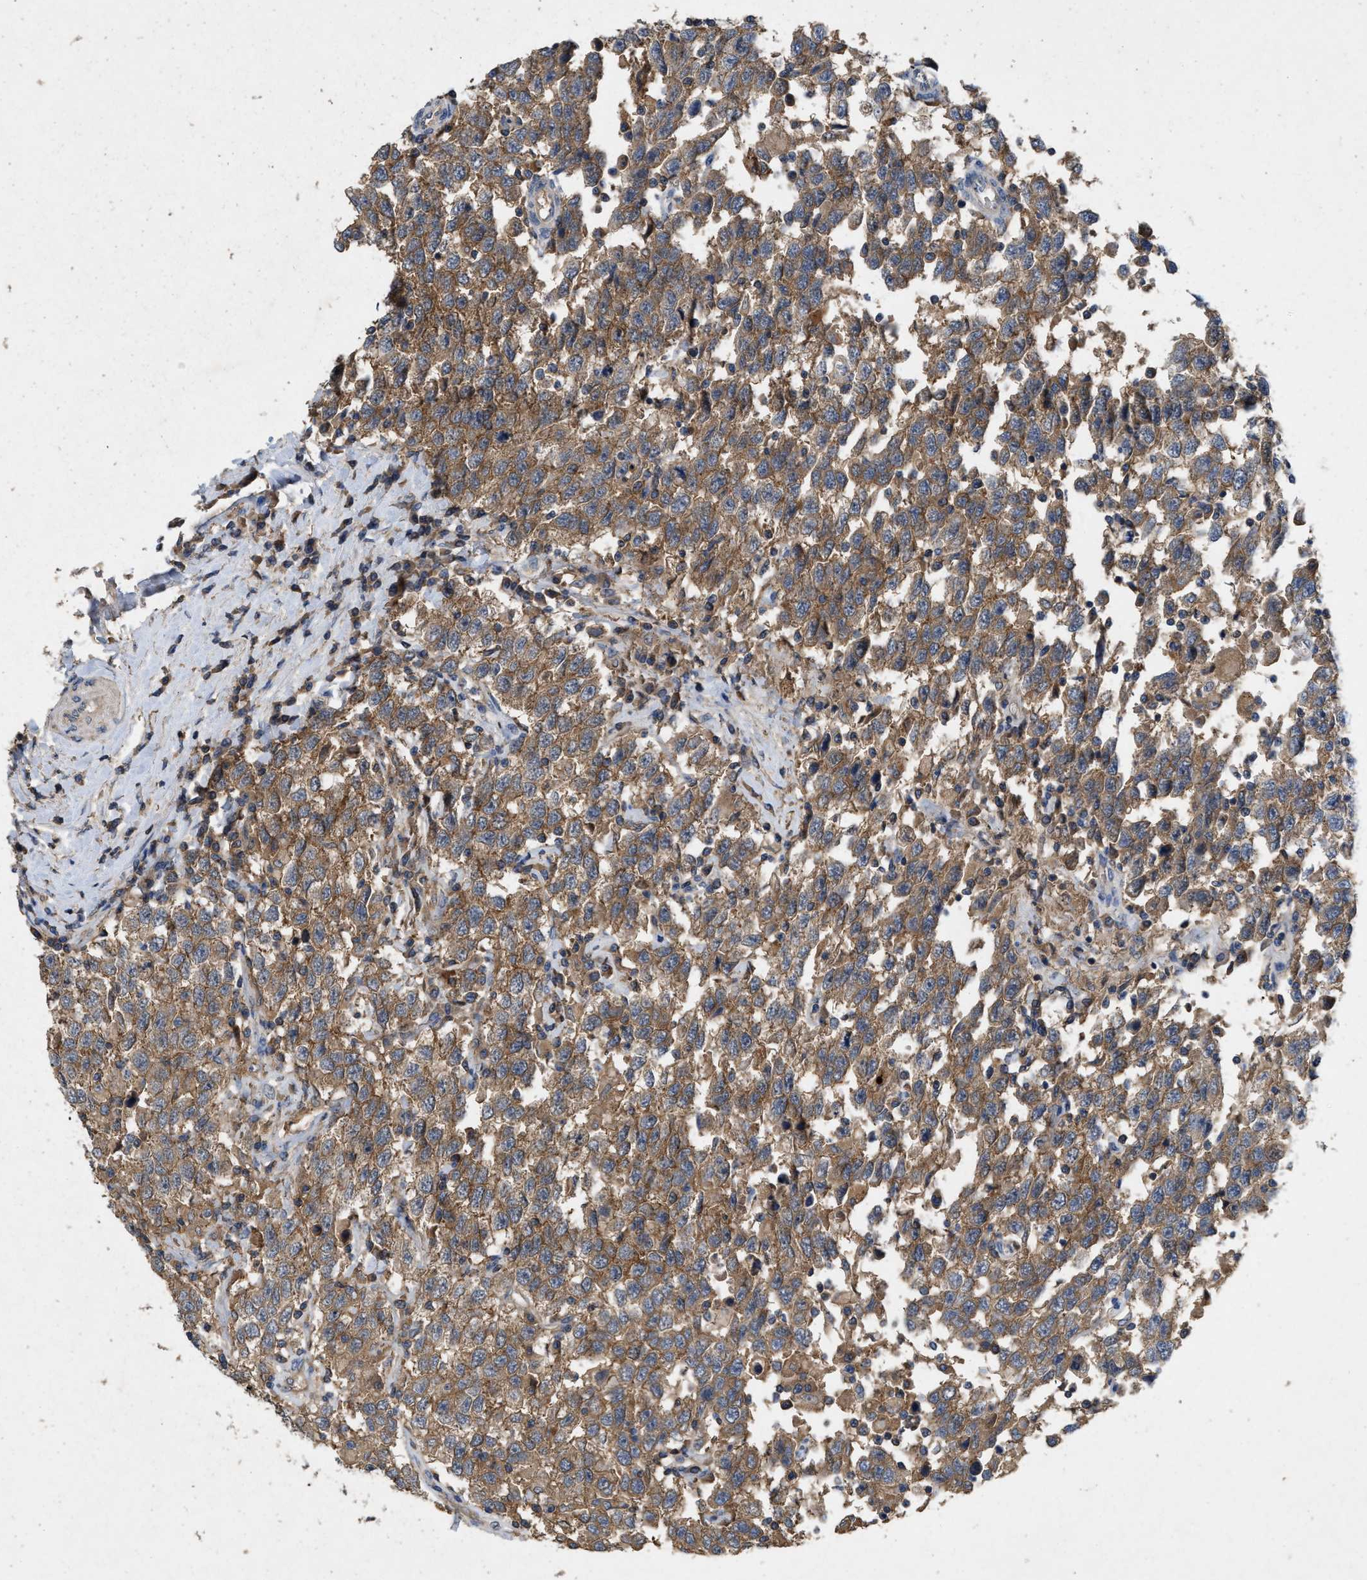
{"staining": {"intensity": "moderate", "quantity": ">75%", "location": "cytoplasmic/membranous"}, "tissue": "testis cancer", "cell_type": "Tumor cells", "image_type": "cancer", "snomed": [{"axis": "morphology", "description": "Seminoma, NOS"}, {"axis": "topography", "description": "Testis"}], "caption": "Immunohistochemistry (IHC) photomicrograph of neoplastic tissue: human seminoma (testis) stained using IHC demonstrates medium levels of moderate protein expression localized specifically in the cytoplasmic/membranous of tumor cells, appearing as a cytoplasmic/membranous brown color.", "gene": "LPAR2", "patient": {"sex": "male", "age": 41}}